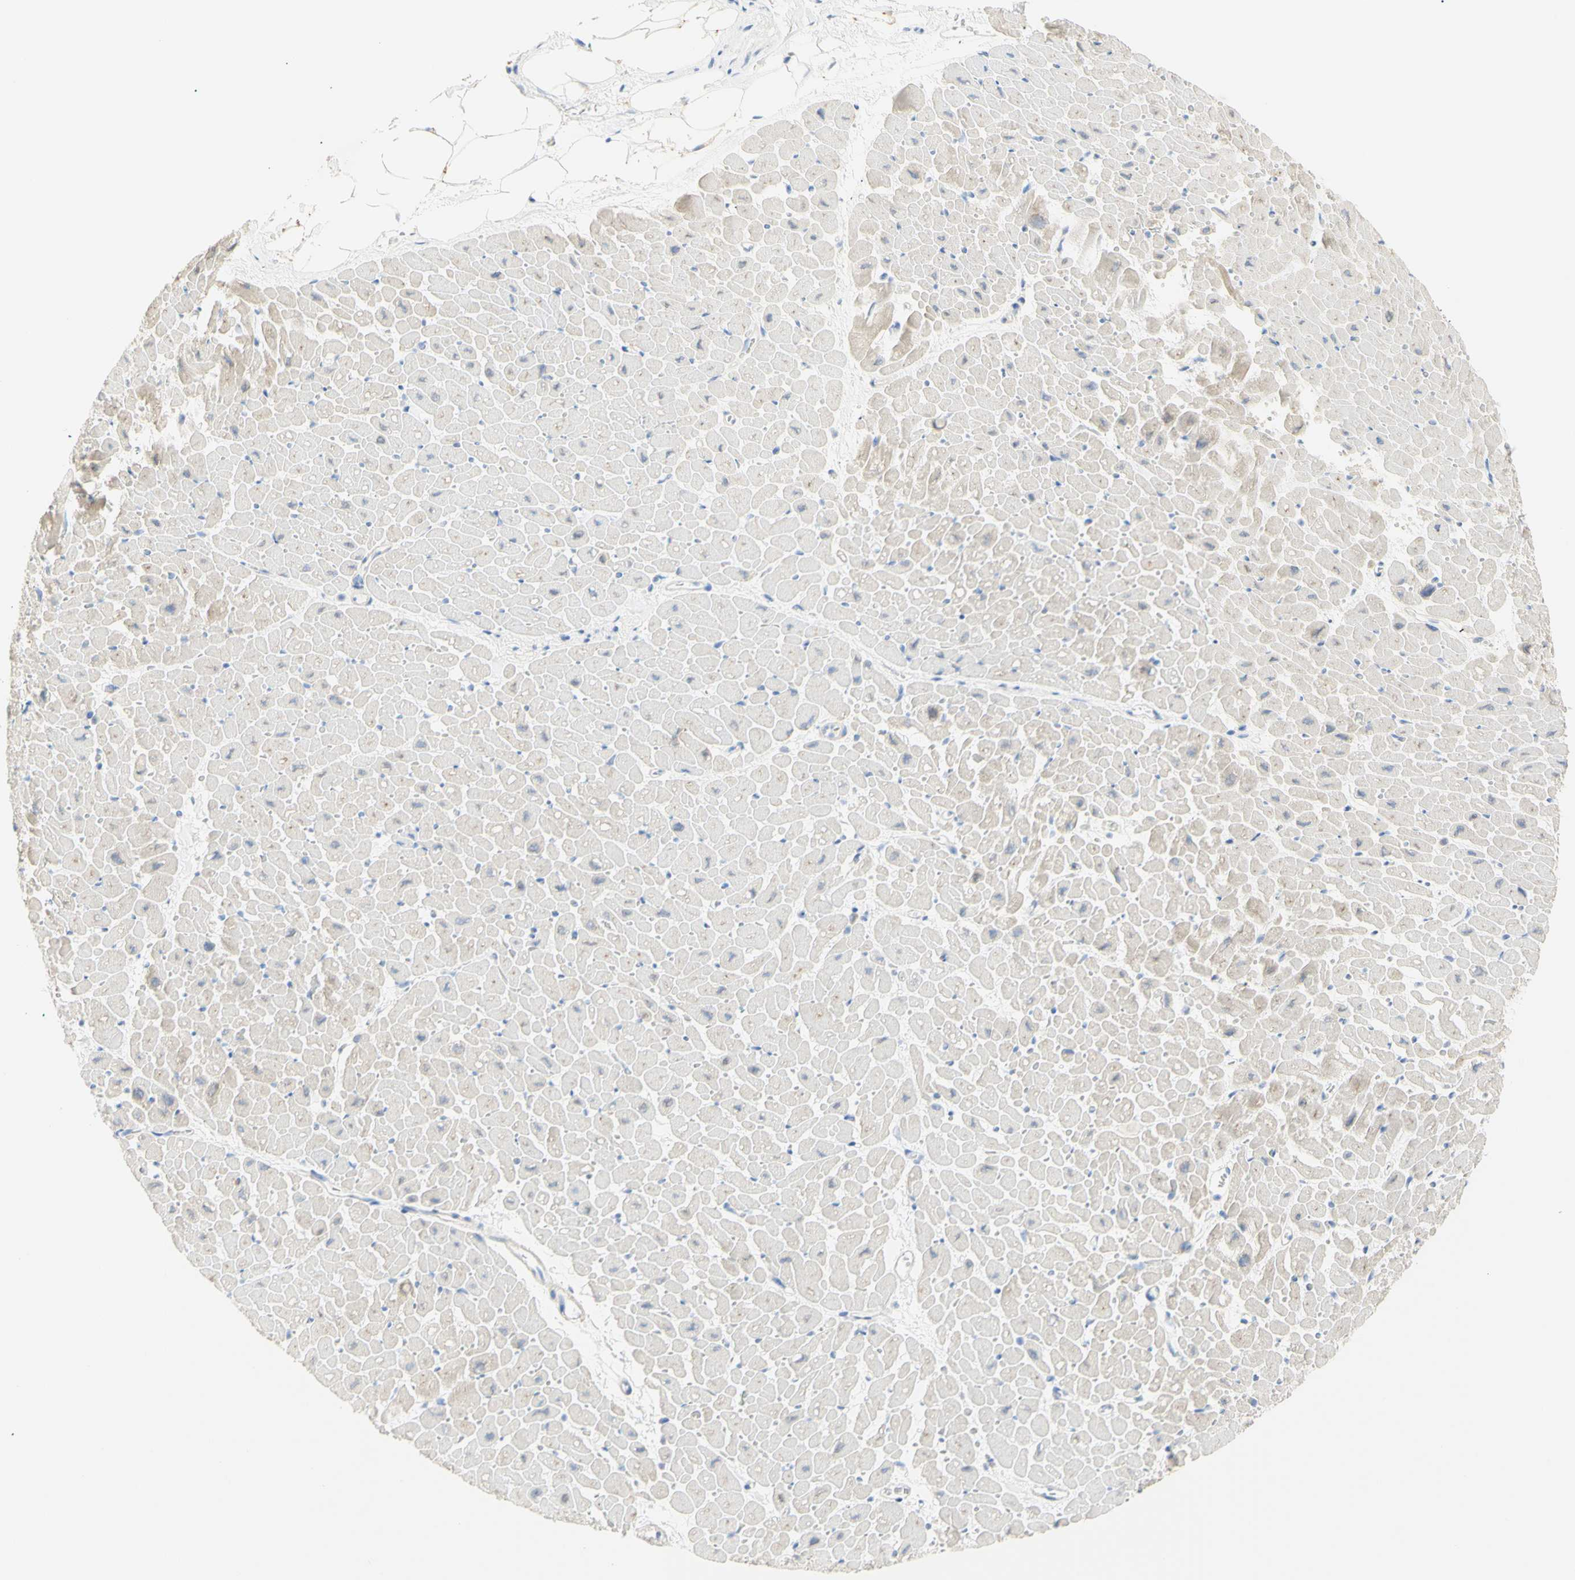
{"staining": {"intensity": "weak", "quantity": "<25%", "location": "cytoplasmic/membranous"}, "tissue": "heart muscle", "cell_type": "Cardiomyocytes", "image_type": "normal", "snomed": [{"axis": "morphology", "description": "Normal tissue, NOS"}, {"axis": "topography", "description": "Heart"}], "caption": "The histopathology image demonstrates no staining of cardiomyocytes in benign heart muscle.", "gene": "B4GALNT3", "patient": {"sex": "male", "age": 45}}